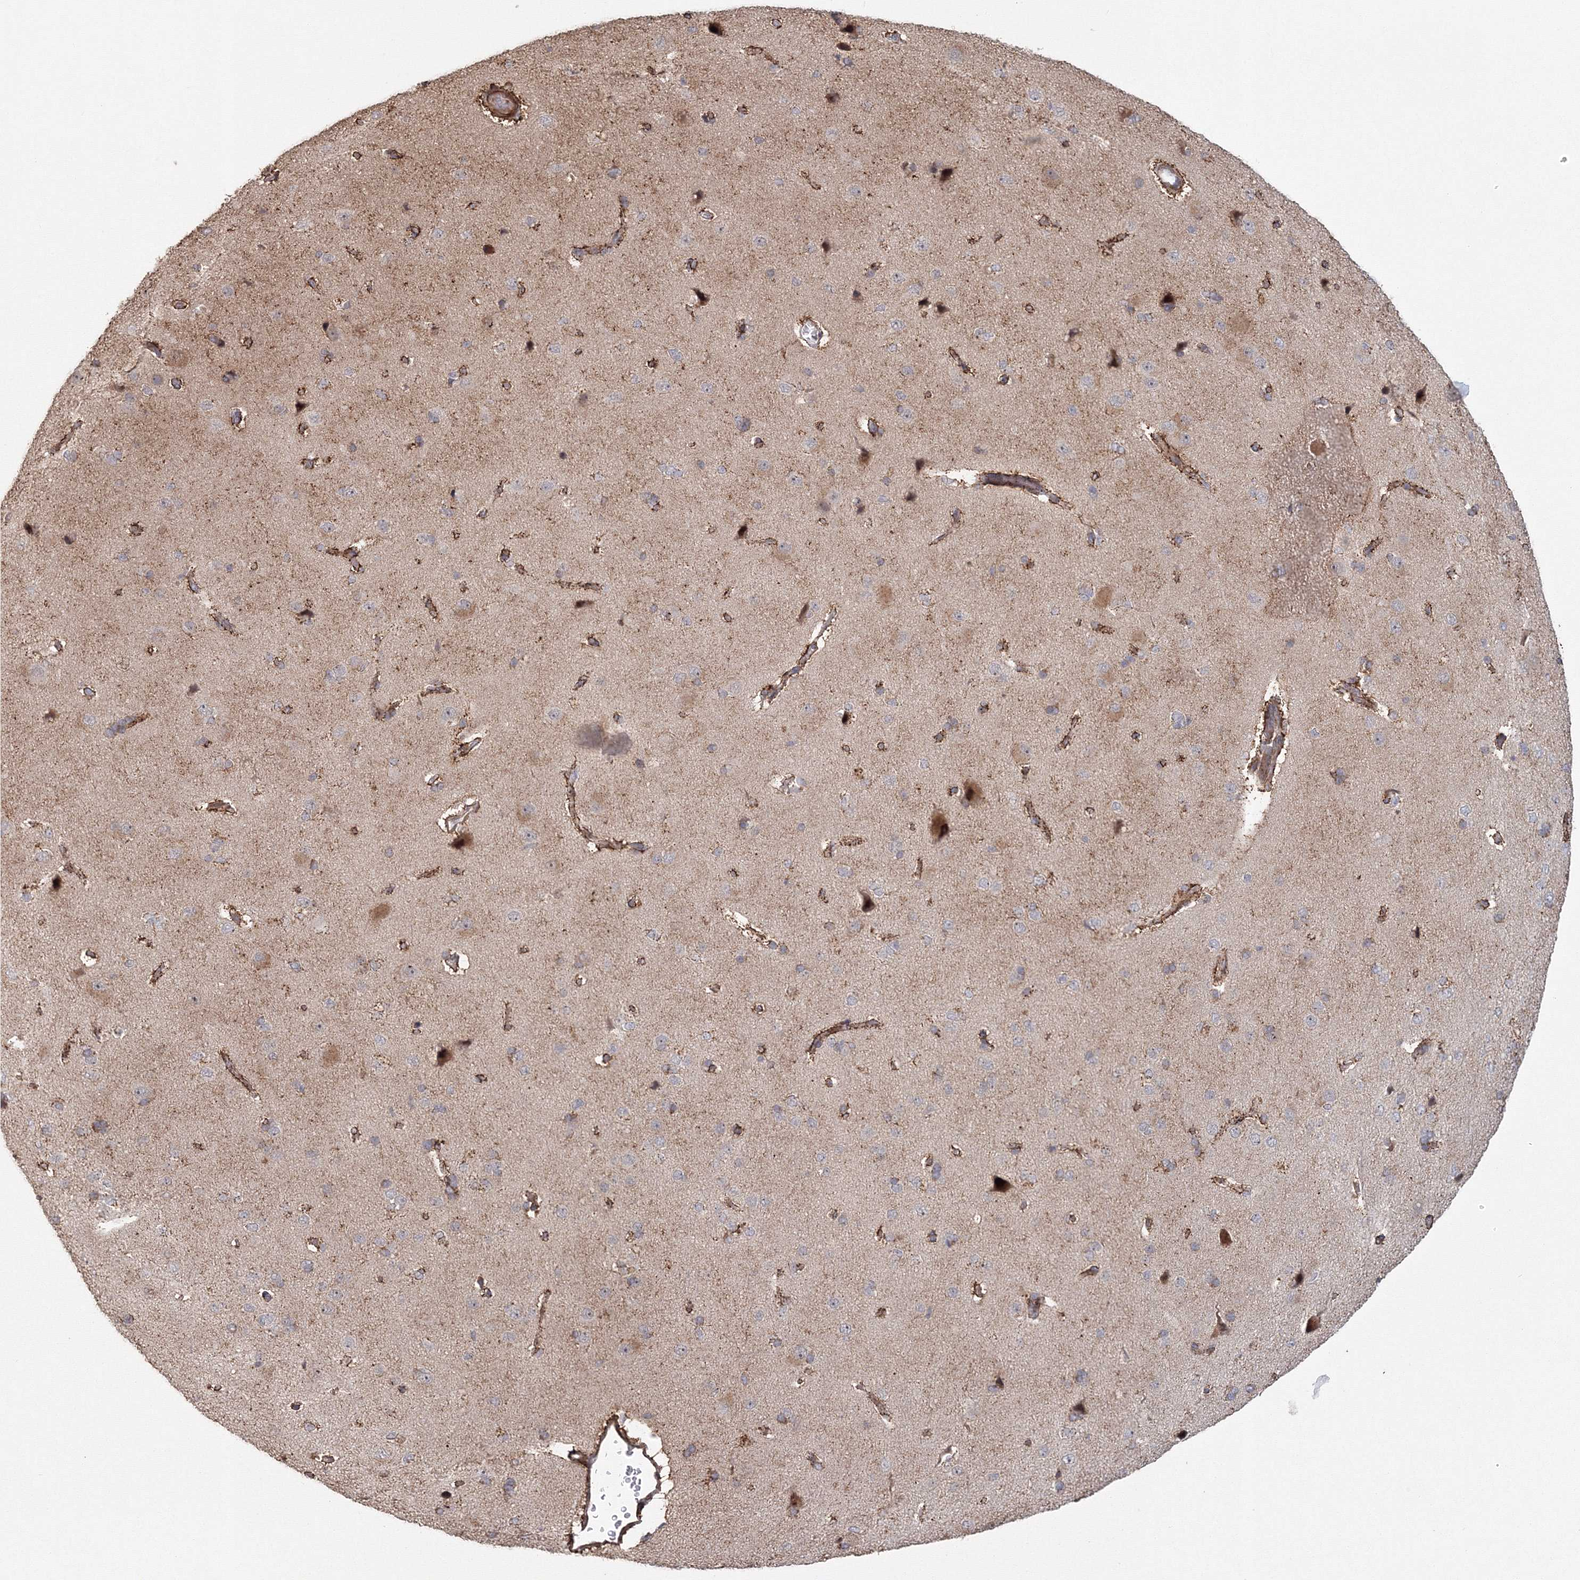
{"staining": {"intensity": "weak", "quantity": ">75%", "location": "cytoplasmic/membranous"}, "tissue": "cerebral cortex", "cell_type": "Endothelial cells", "image_type": "normal", "snomed": [{"axis": "morphology", "description": "Normal tissue, NOS"}, {"axis": "topography", "description": "Cerebral cortex"}], "caption": "This micrograph shows IHC staining of normal cerebral cortex, with low weak cytoplasmic/membranous expression in about >75% of endothelial cells.", "gene": "TACC2", "patient": {"sex": "male", "age": 62}}